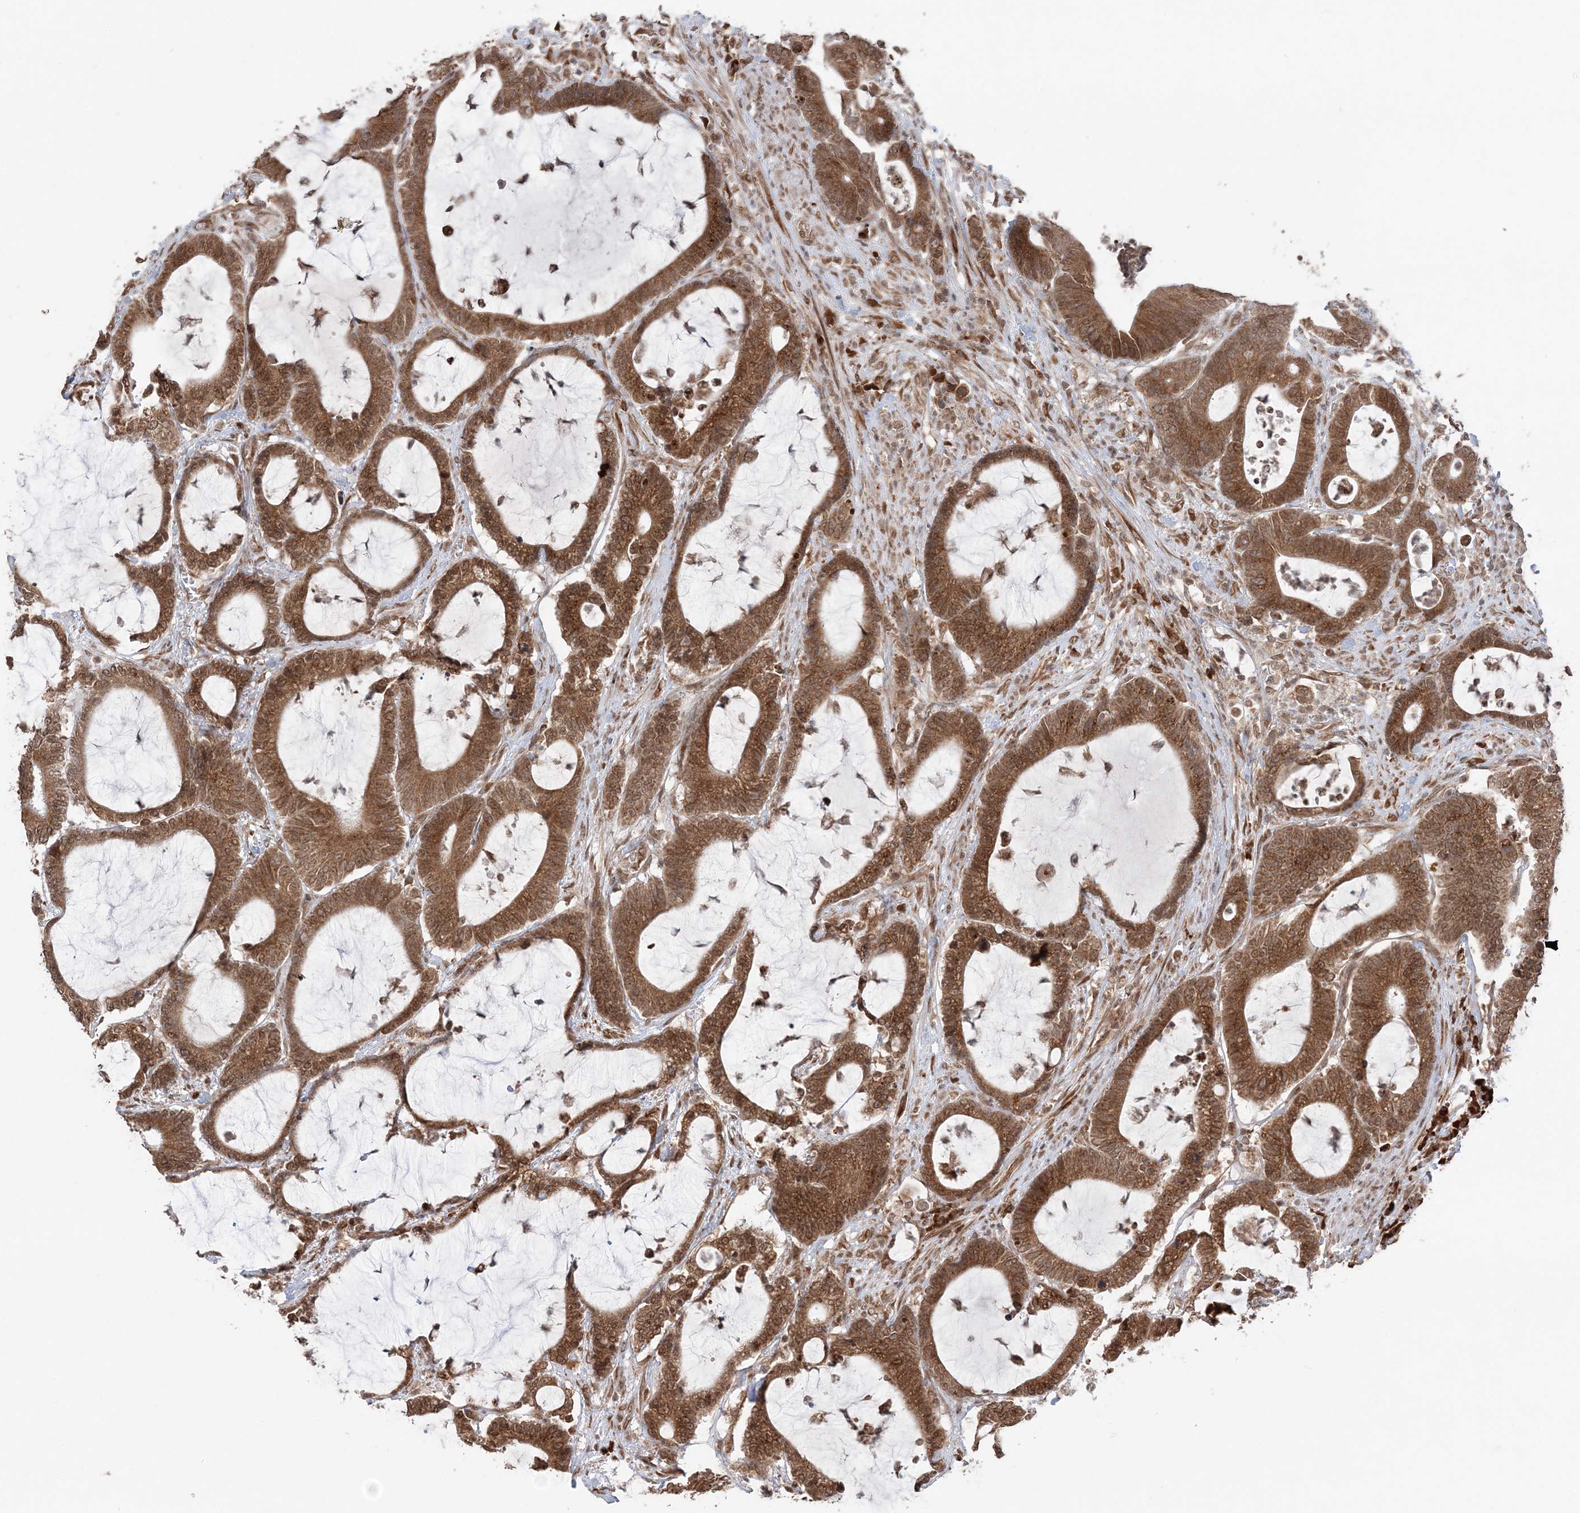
{"staining": {"intensity": "strong", "quantity": ">75%", "location": "cytoplasmic/membranous,nuclear"}, "tissue": "colorectal cancer", "cell_type": "Tumor cells", "image_type": "cancer", "snomed": [{"axis": "morphology", "description": "Adenocarcinoma, NOS"}, {"axis": "topography", "description": "Colon"}], "caption": "Strong cytoplasmic/membranous and nuclear expression is identified in about >75% of tumor cells in colorectal cancer.", "gene": "TMED10", "patient": {"sex": "female", "age": 84}}